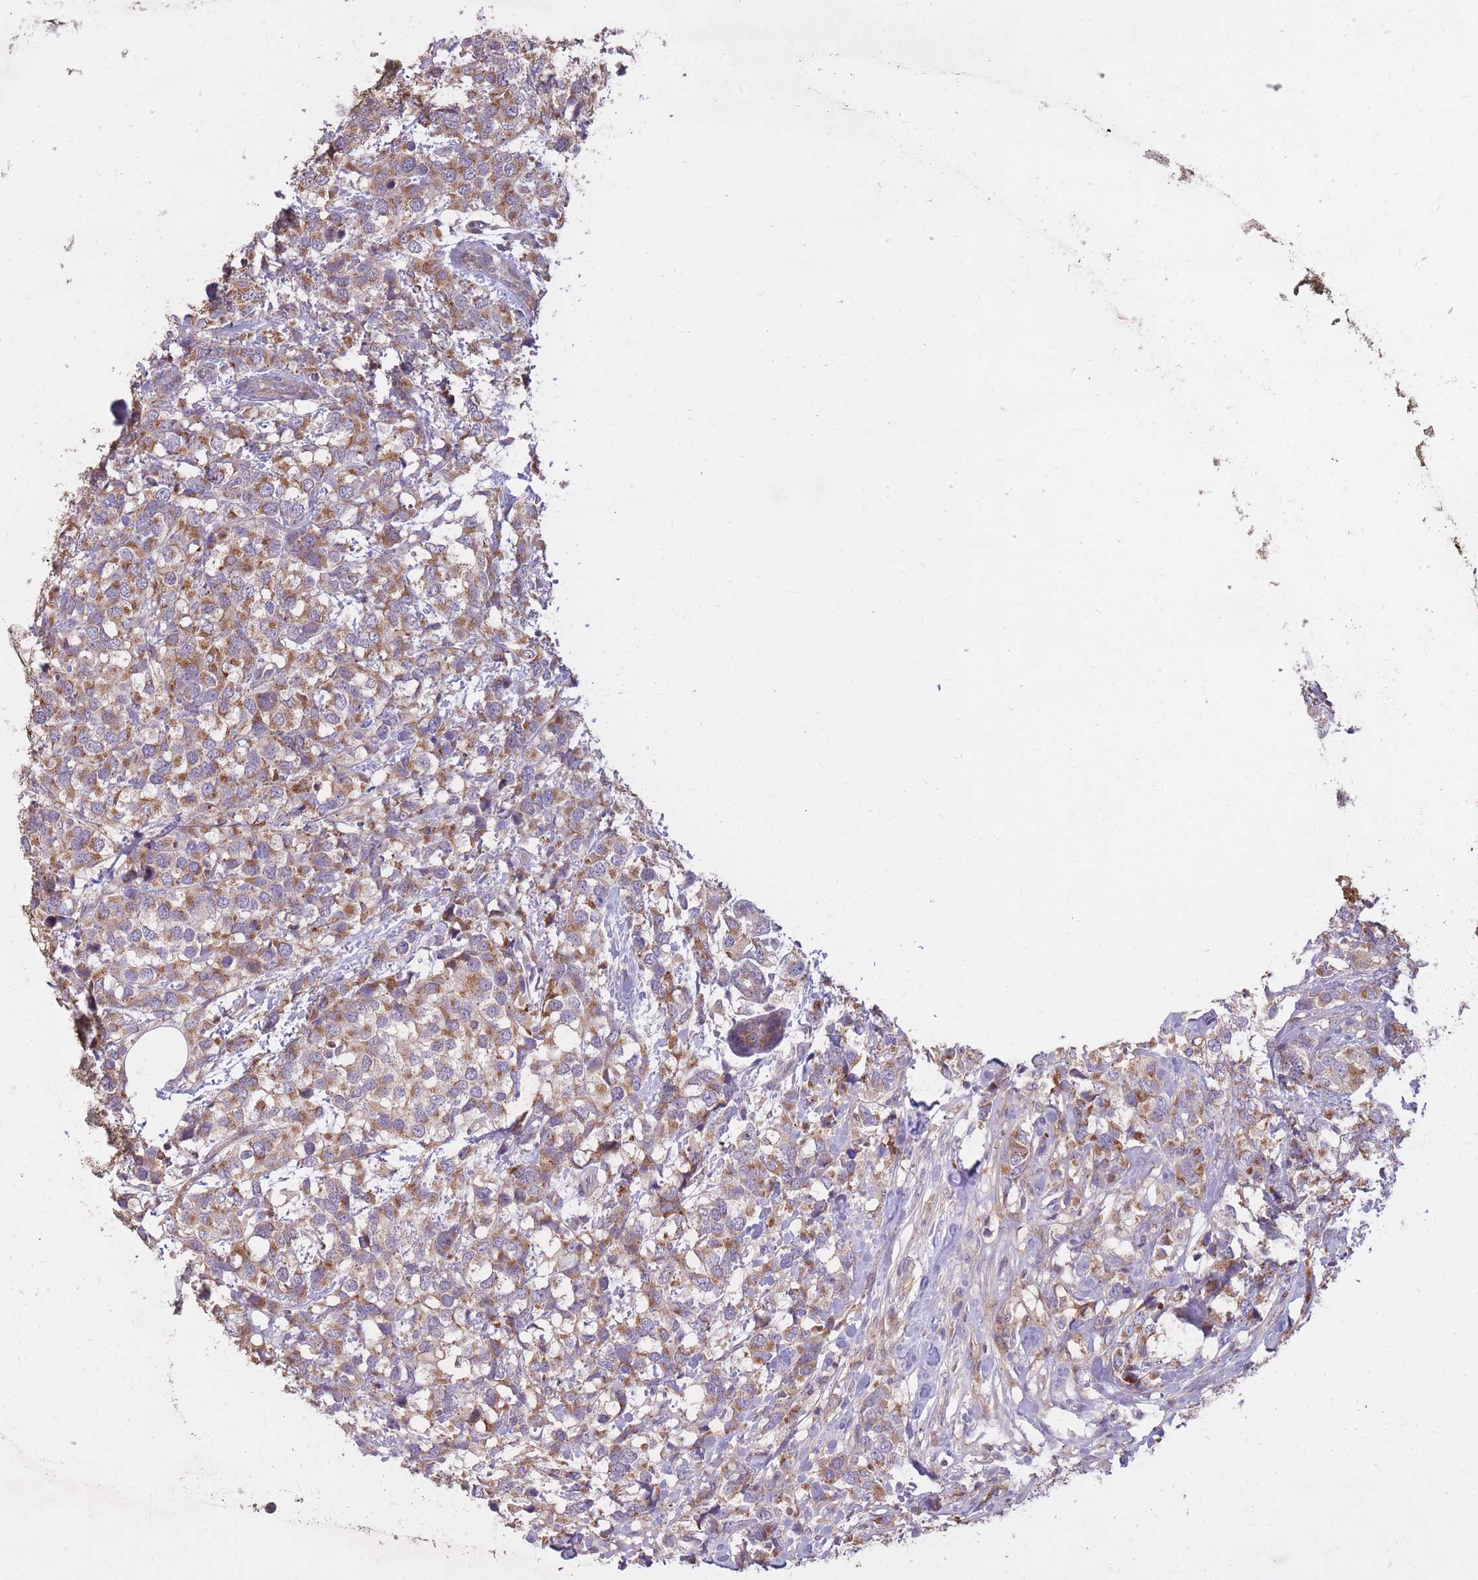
{"staining": {"intensity": "moderate", "quantity": ">75%", "location": "cytoplasmic/membranous"}, "tissue": "breast cancer", "cell_type": "Tumor cells", "image_type": "cancer", "snomed": [{"axis": "morphology", "description": "Lobular carcinoma"}, {"axis": "topography", "description": "Breast"}], "caption": "Brown immunohistochemical staining in human lobular carcinoma (breast) shows moderate cytoplasmic/membranous expression in approximately >75% of tumor cells.", "gene": "IGF2BP2", "patient": {"sex": "female", "age": 59}}